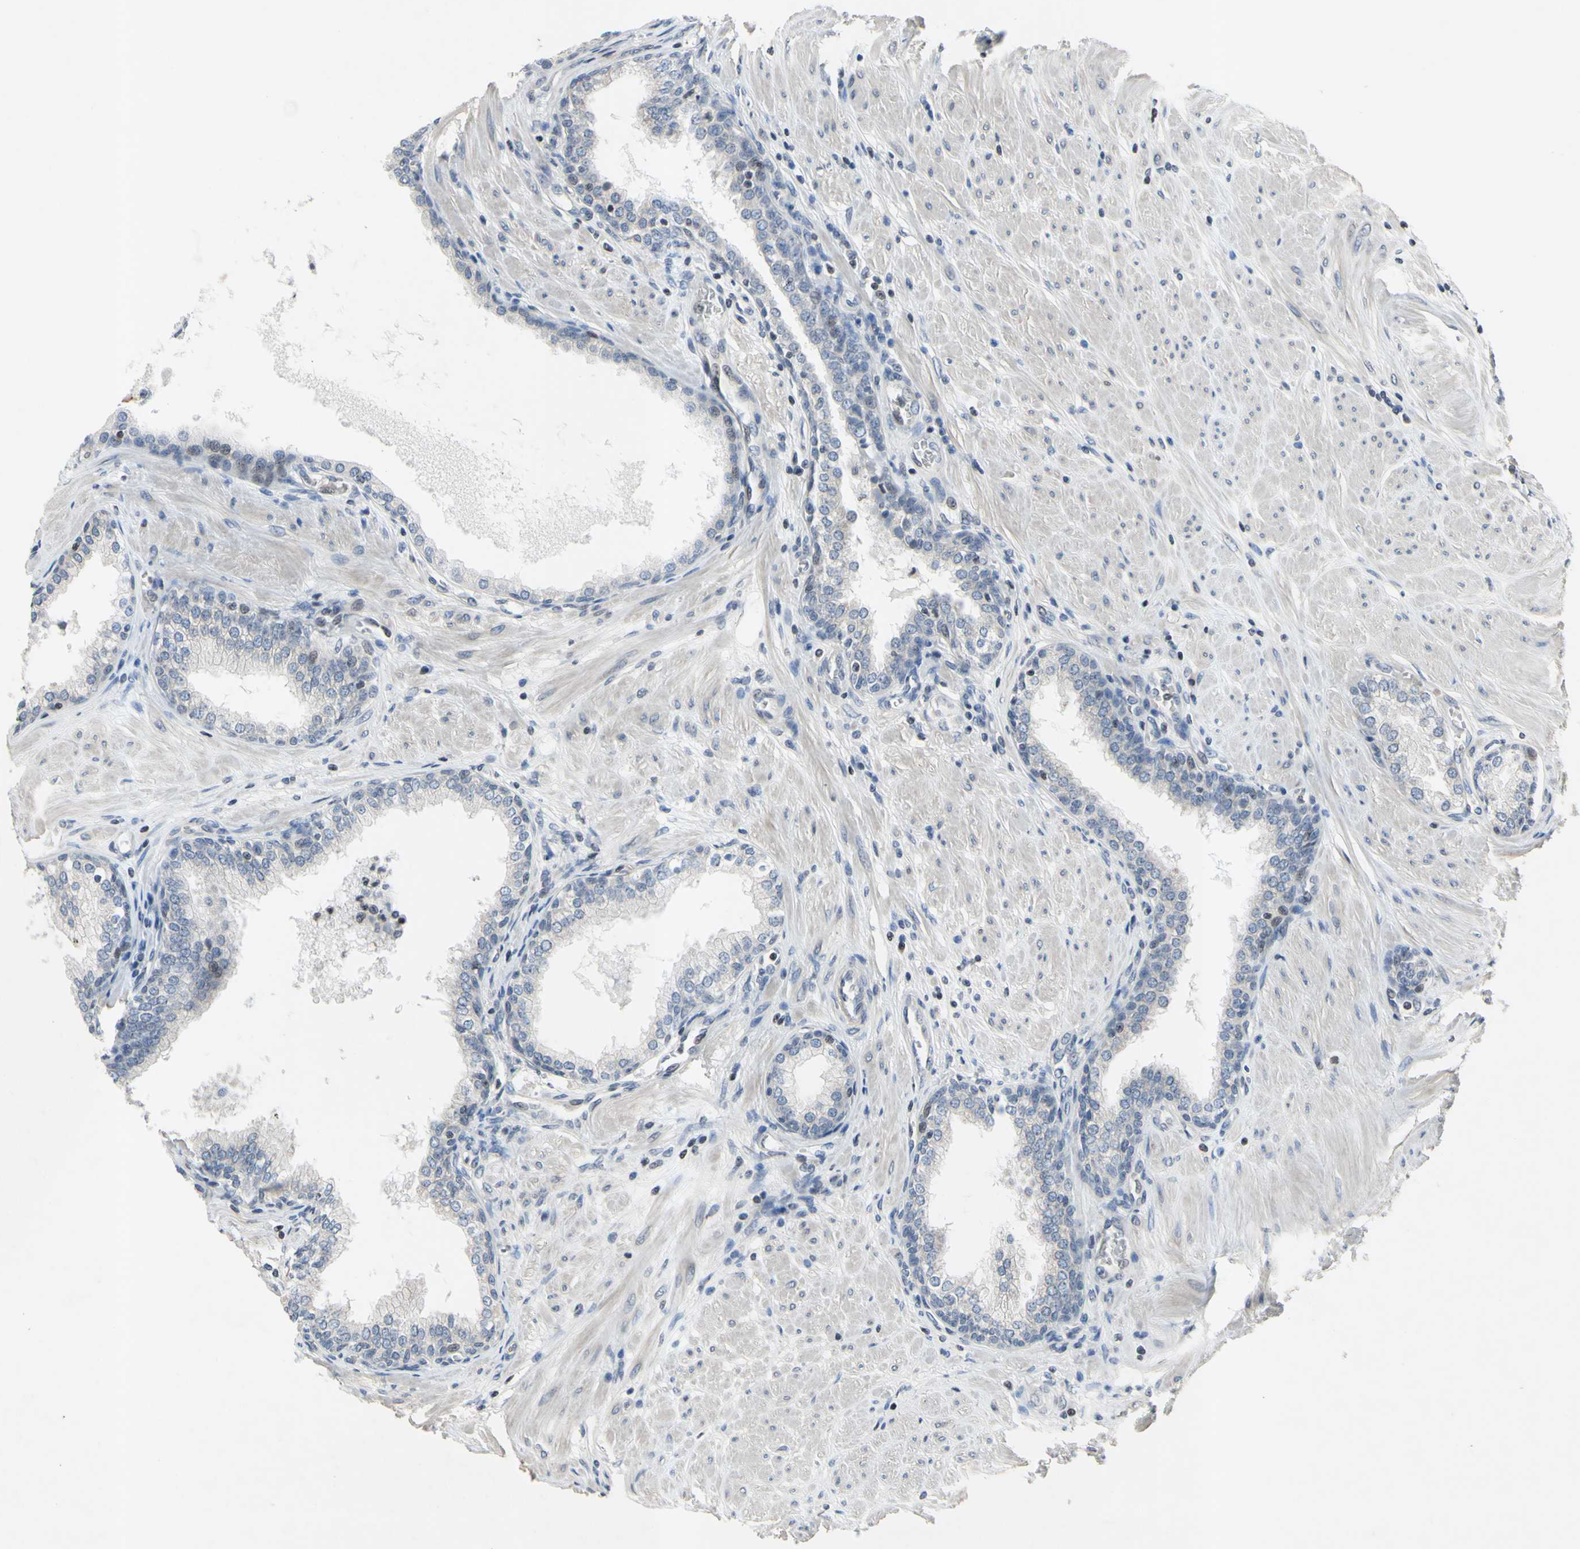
{"staining": {"intensity": "negative", "quantity": "none", "location": "none"}, "tissue": "prostate", "cell_type": "Glandular cells", "image_type": "normal", "snomed": [{"axis": "morphology", "description": "Normal tissue, NOS"}, {"axis": "topography", "description": "Prostate"}], "caption": "DAB (3,3'-diaminobenzidine) immunohistochemical staining of benign prostate displays no significant expression in glandular cells.", "gene": "ARG1", "patient": {"sex": "male", "age": 51}}